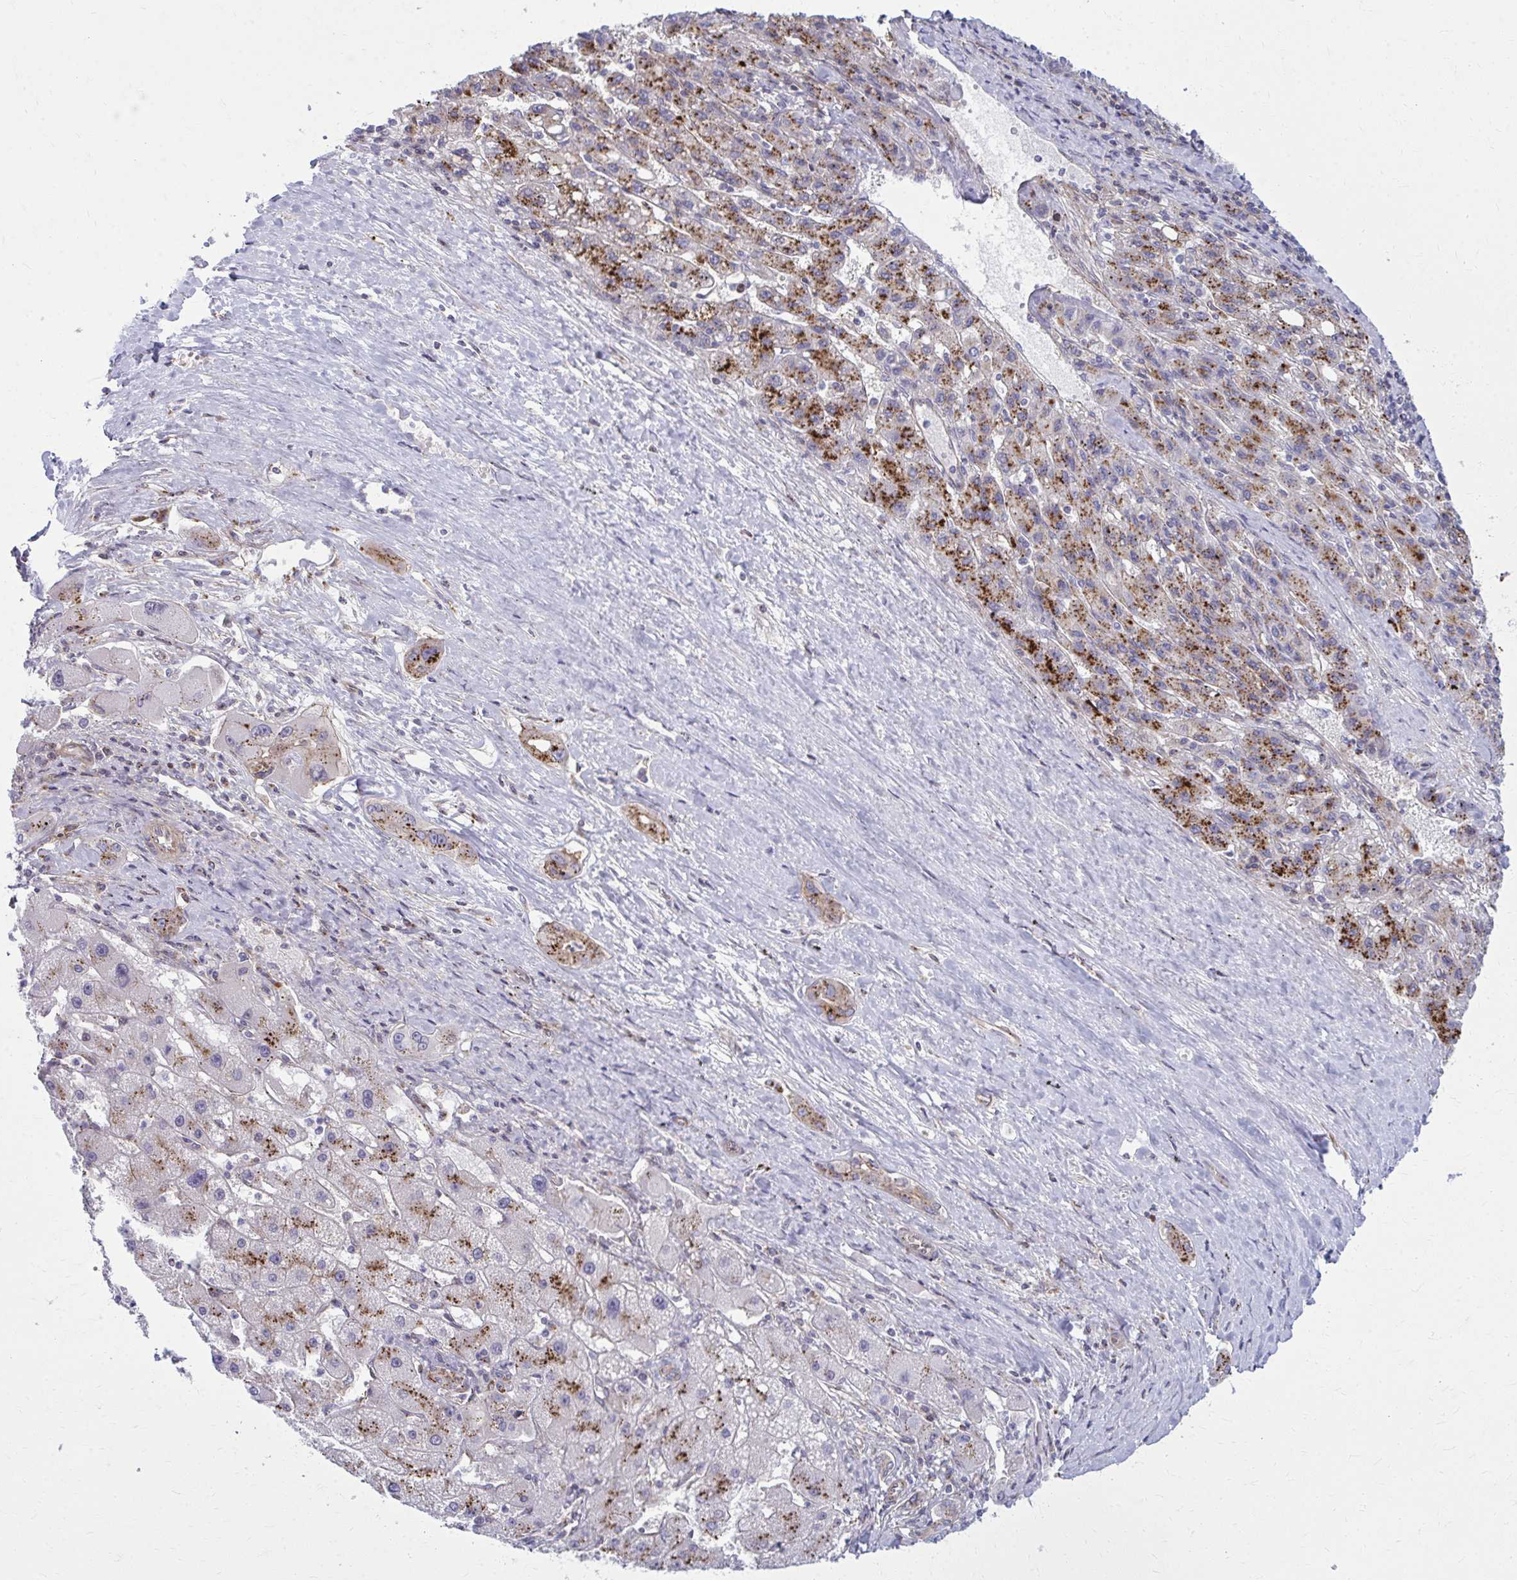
{"staining": {"intensity": "strong", "quantity": ">75%", "location": "cytoplasmic/membranous"}, "tissue": "liver cancer", "cell_type": "Tumor cells", "image_type": "cancer", "snomed": [{"axis": "morphology", "description": "Carcinoma, Hepatocellular, NOS"}, {"axis": "topography", "description": "Liver"}], "caption": "An immunohistochemistry (IHC) image of neoplastic tissue is shown. Protein staining in brown shows strong cytoplasmic/membranous positivity in liver cancer within tumor cells. The staining is performed using DAB brown chromogen to label protein expression. The nuclei are counter-stained blue using hematoxylin.", "gene": "LRRC4B", "patient": {"sex": "female", "age": 82}}